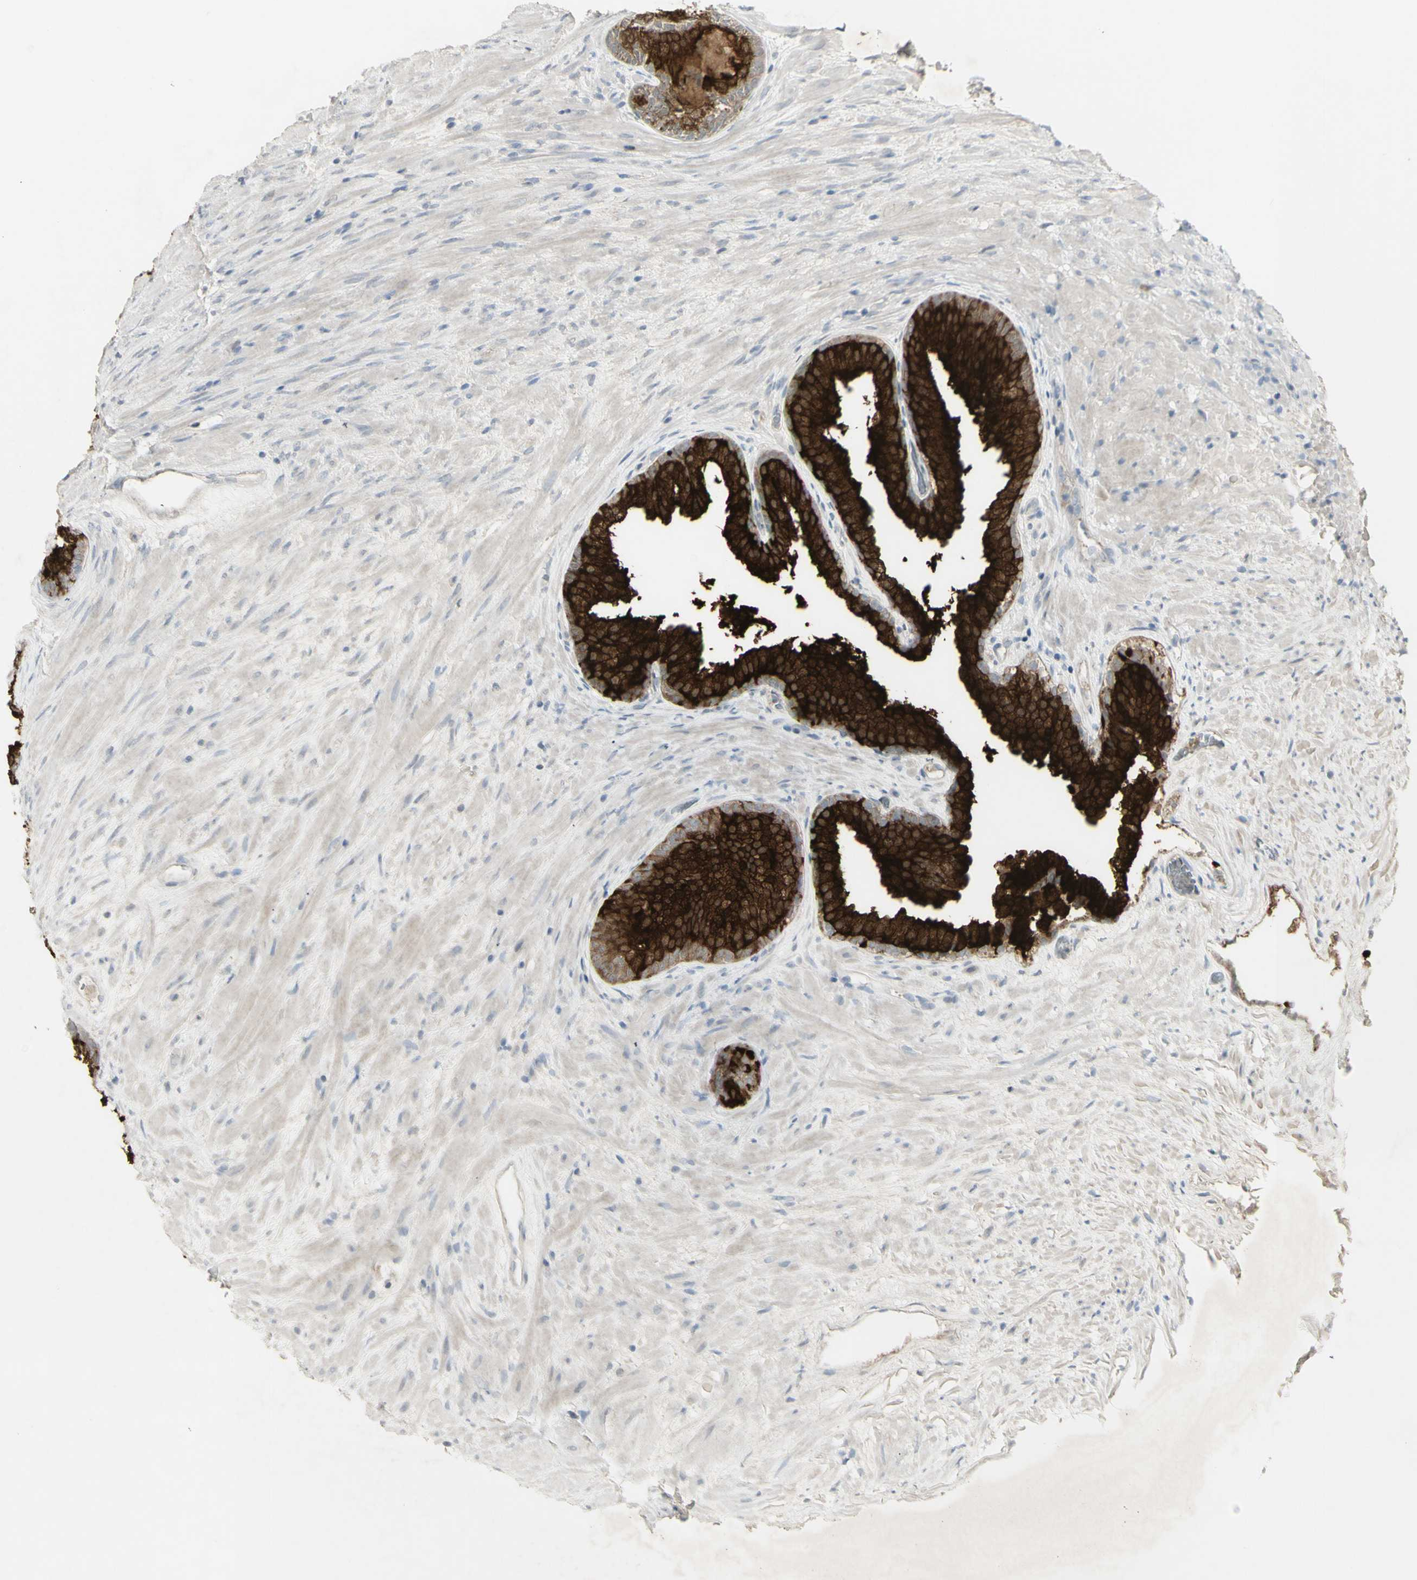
{"staining": {"intensity": "strong", "quantity": ">75%", "location": "cytoplasmic/membranous"}, "tissue": "prostate", "cell_type": "Glandular cells", "image_type": "normal", "snomed": [{"axis": "morphology", "description": "Normal tissue, NOS"}, {"axis": "topography", "description": "Prostate"}], "caption": "A high-resolution image shows immunohistochemistry (IHC) staining of normal prostate, which exhibits strong cytoplasmic/membranous staining in approximately >75% of glandular cells. (DAB (3,3'-diaminobenzidine) = brown stain, brightfield microscopy at high magnification).", "gene": "C1orf116", "patient": {"sex": "male", "age": 76}}